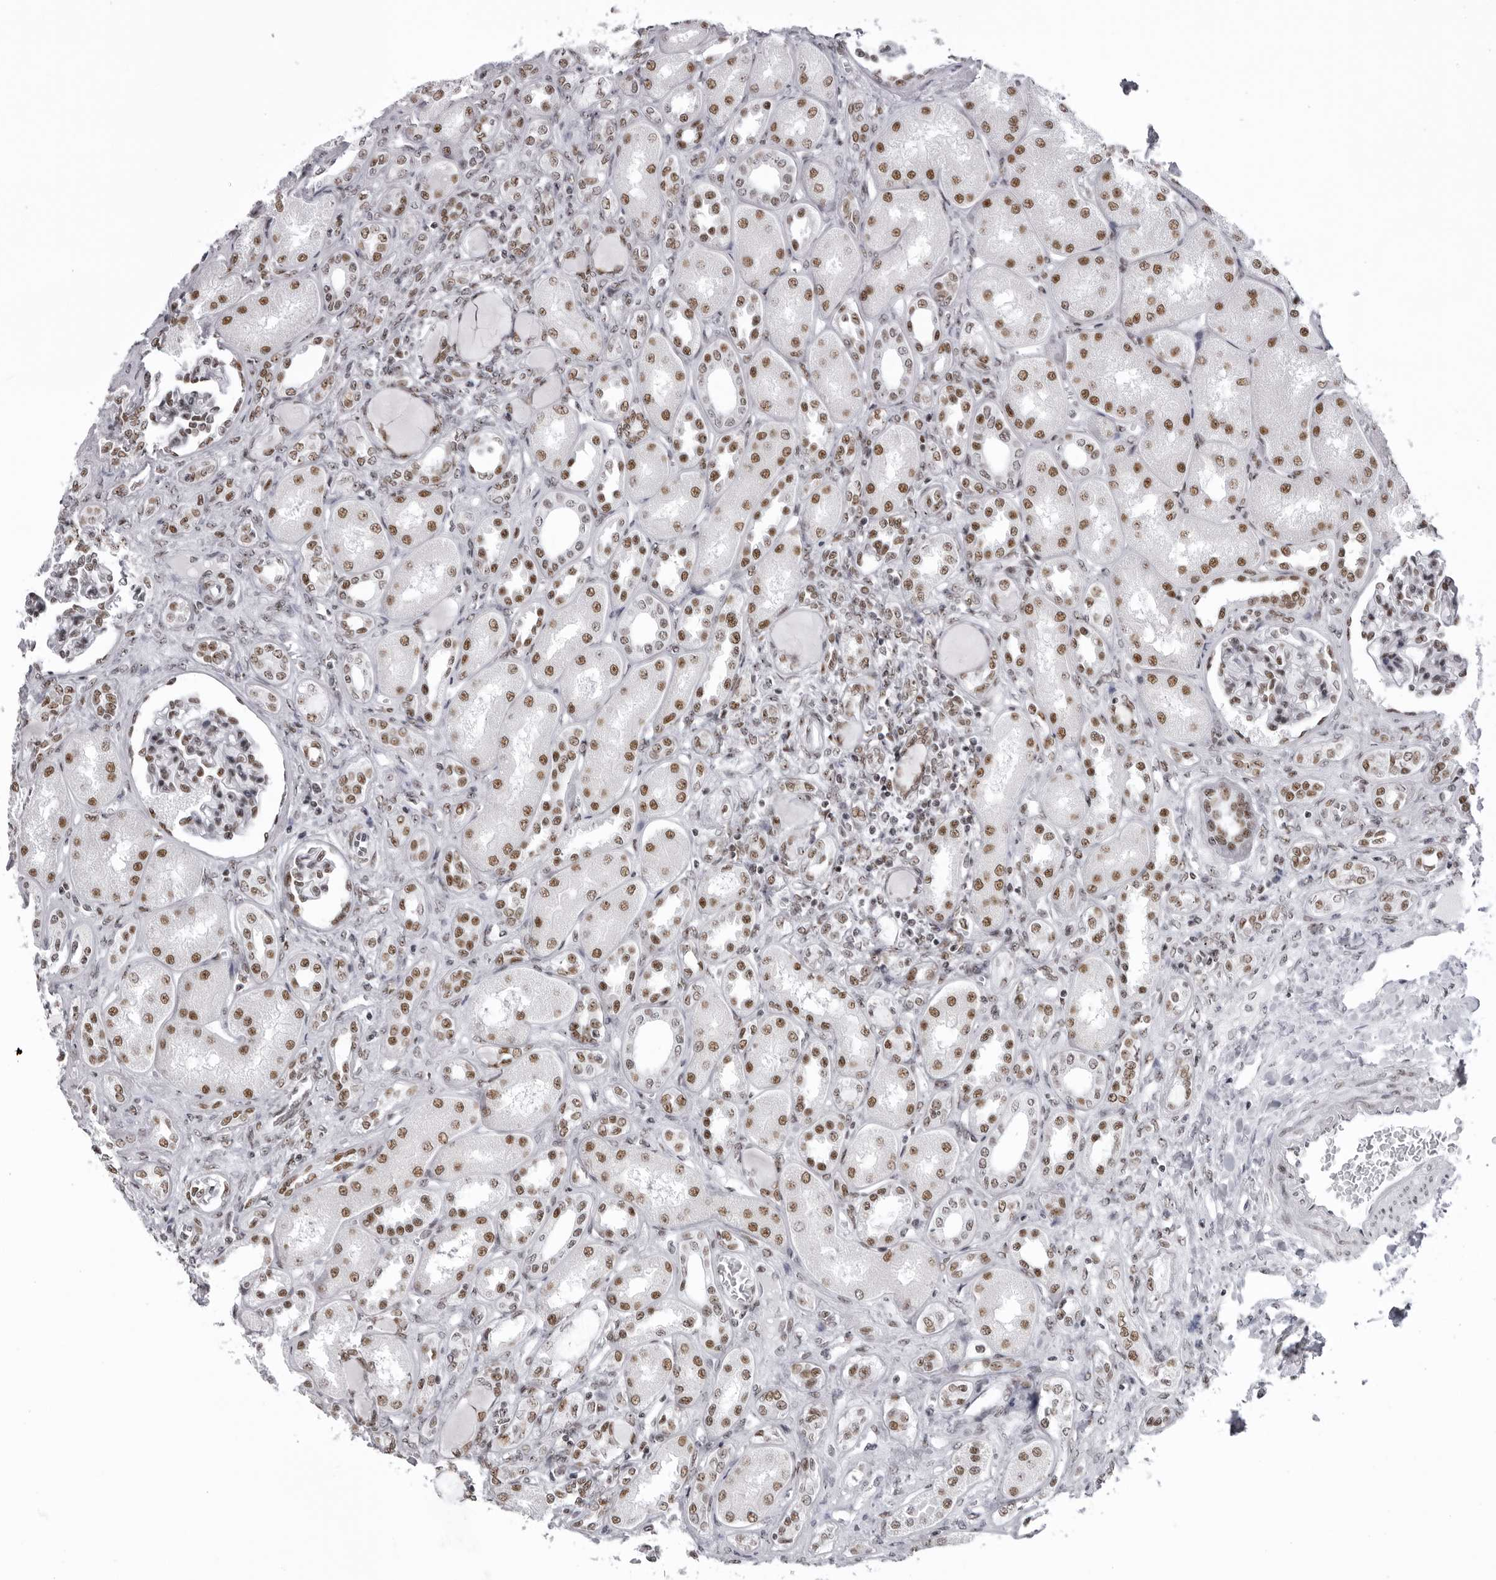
{"staining": {"intensity": "strong", "quantity": "25%-75%", "location": "nuclear"}, "tissue": "kidney", "cell_type": "Cells in glomeruli", "image_type": "normal", "snomed": [{"axis": "morphology", "description": "Normal tissue, NOS"}, {"axis": "topography", "description": "Kidney"}], "caption": "This histopathology image demonstrates benign kidney stained with immunohistochemistry to label a protein in brown. The nuclear of cells in glomeruli show strong positivity for the protein. Nuclei are counter-stained blue.", "gene": "DHX9", "patient": {"sex": "male", "age": 7}}